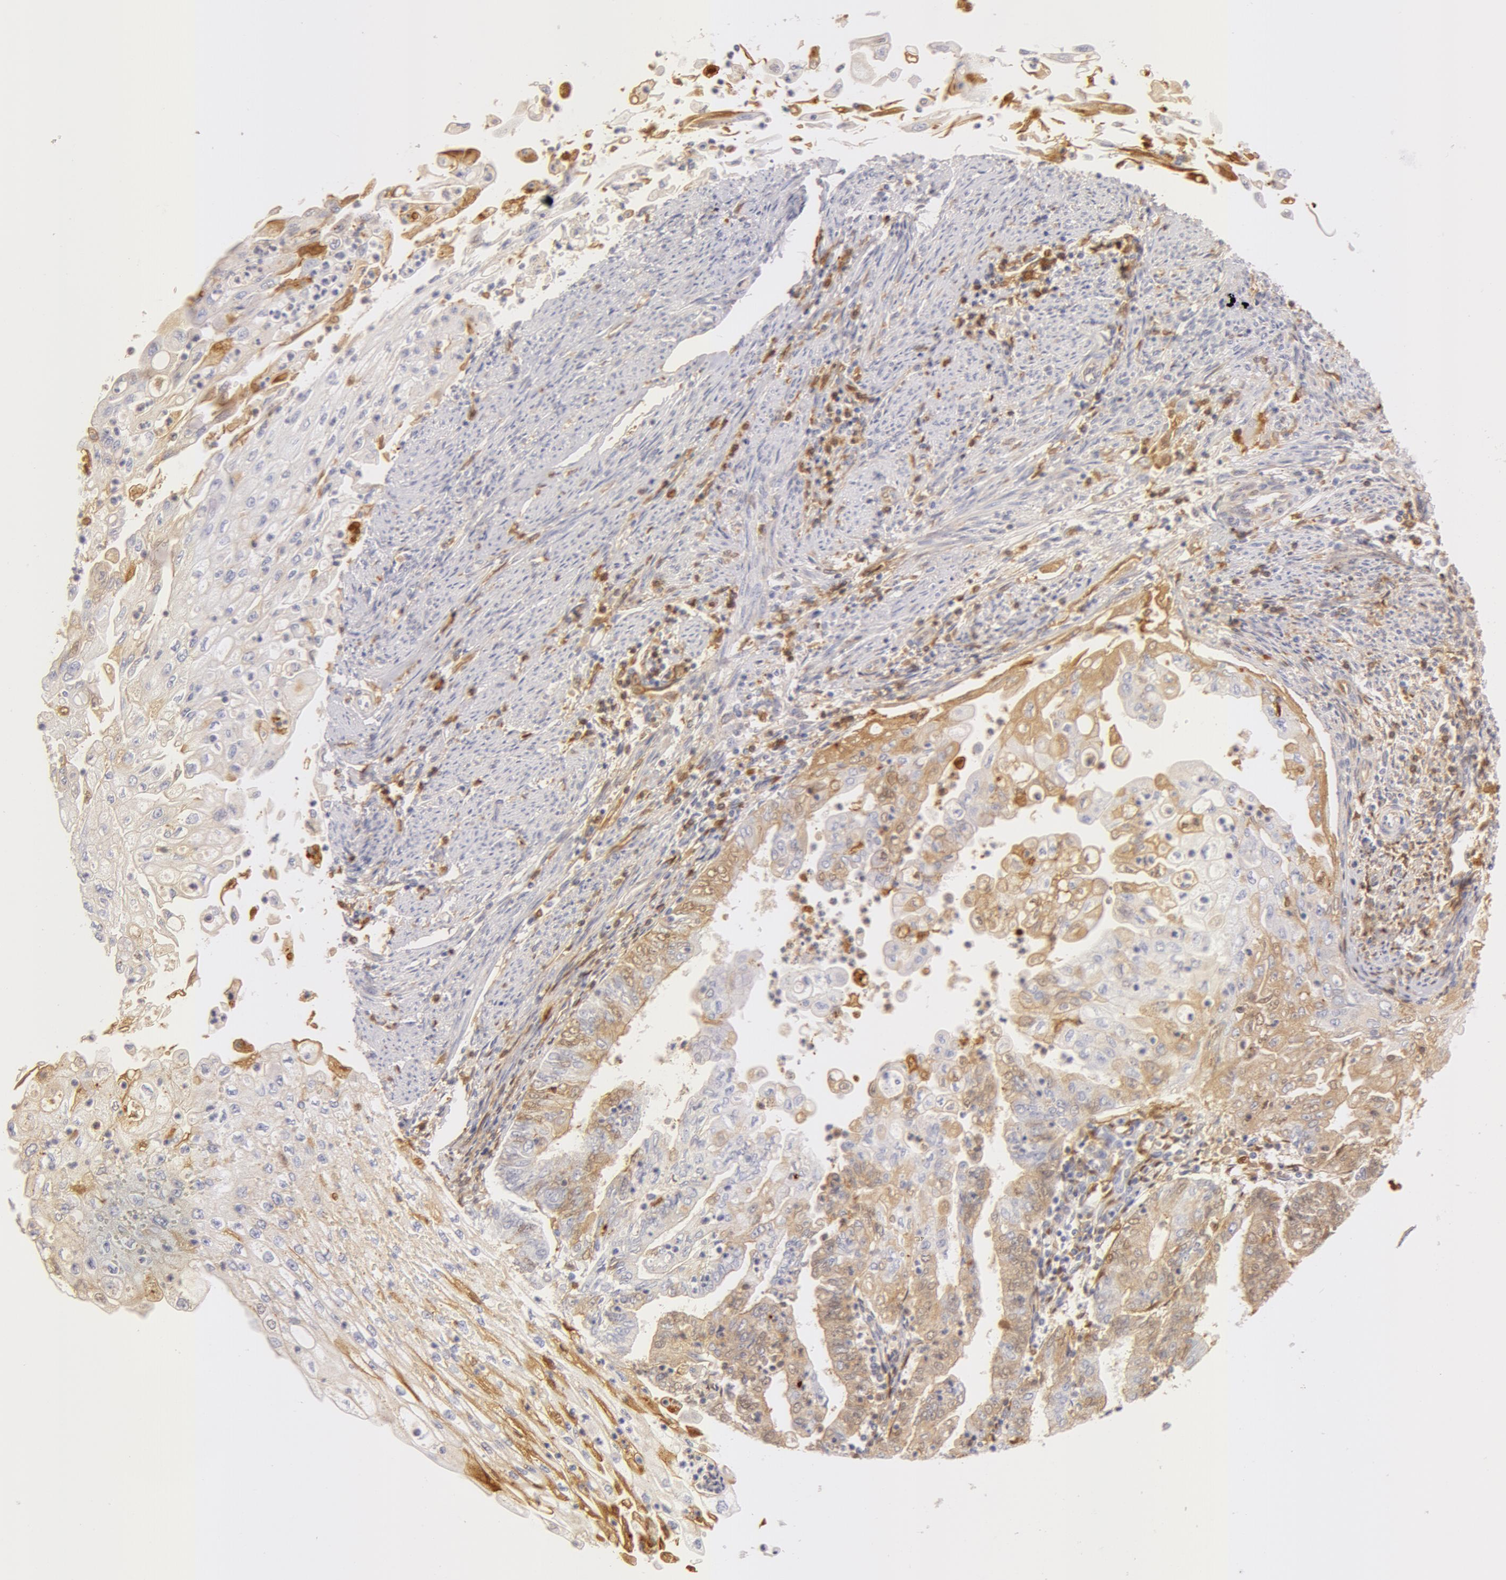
{"staining": {"intensity": "weak", "quantity": "<25%", "location": "cytoplasmic/membranous"}, "tissue": "endometrial cancer", "cell_type": "Tumor cells", "image_type": "cancer", "snomed": [{"axis": "morphology", "description": "Adenocarcinoma, NOS"}, {"axis": "topography", "description": "Endometrium"}], "caption": "Immunohistochemistry photomicrograph of neoplastic tissue: endometrial adenocarcinoma stained with DAB displays no significant protein staining in tumor cells.", "gene": "GC", "patient": {"sex": "female", "age": 75}}